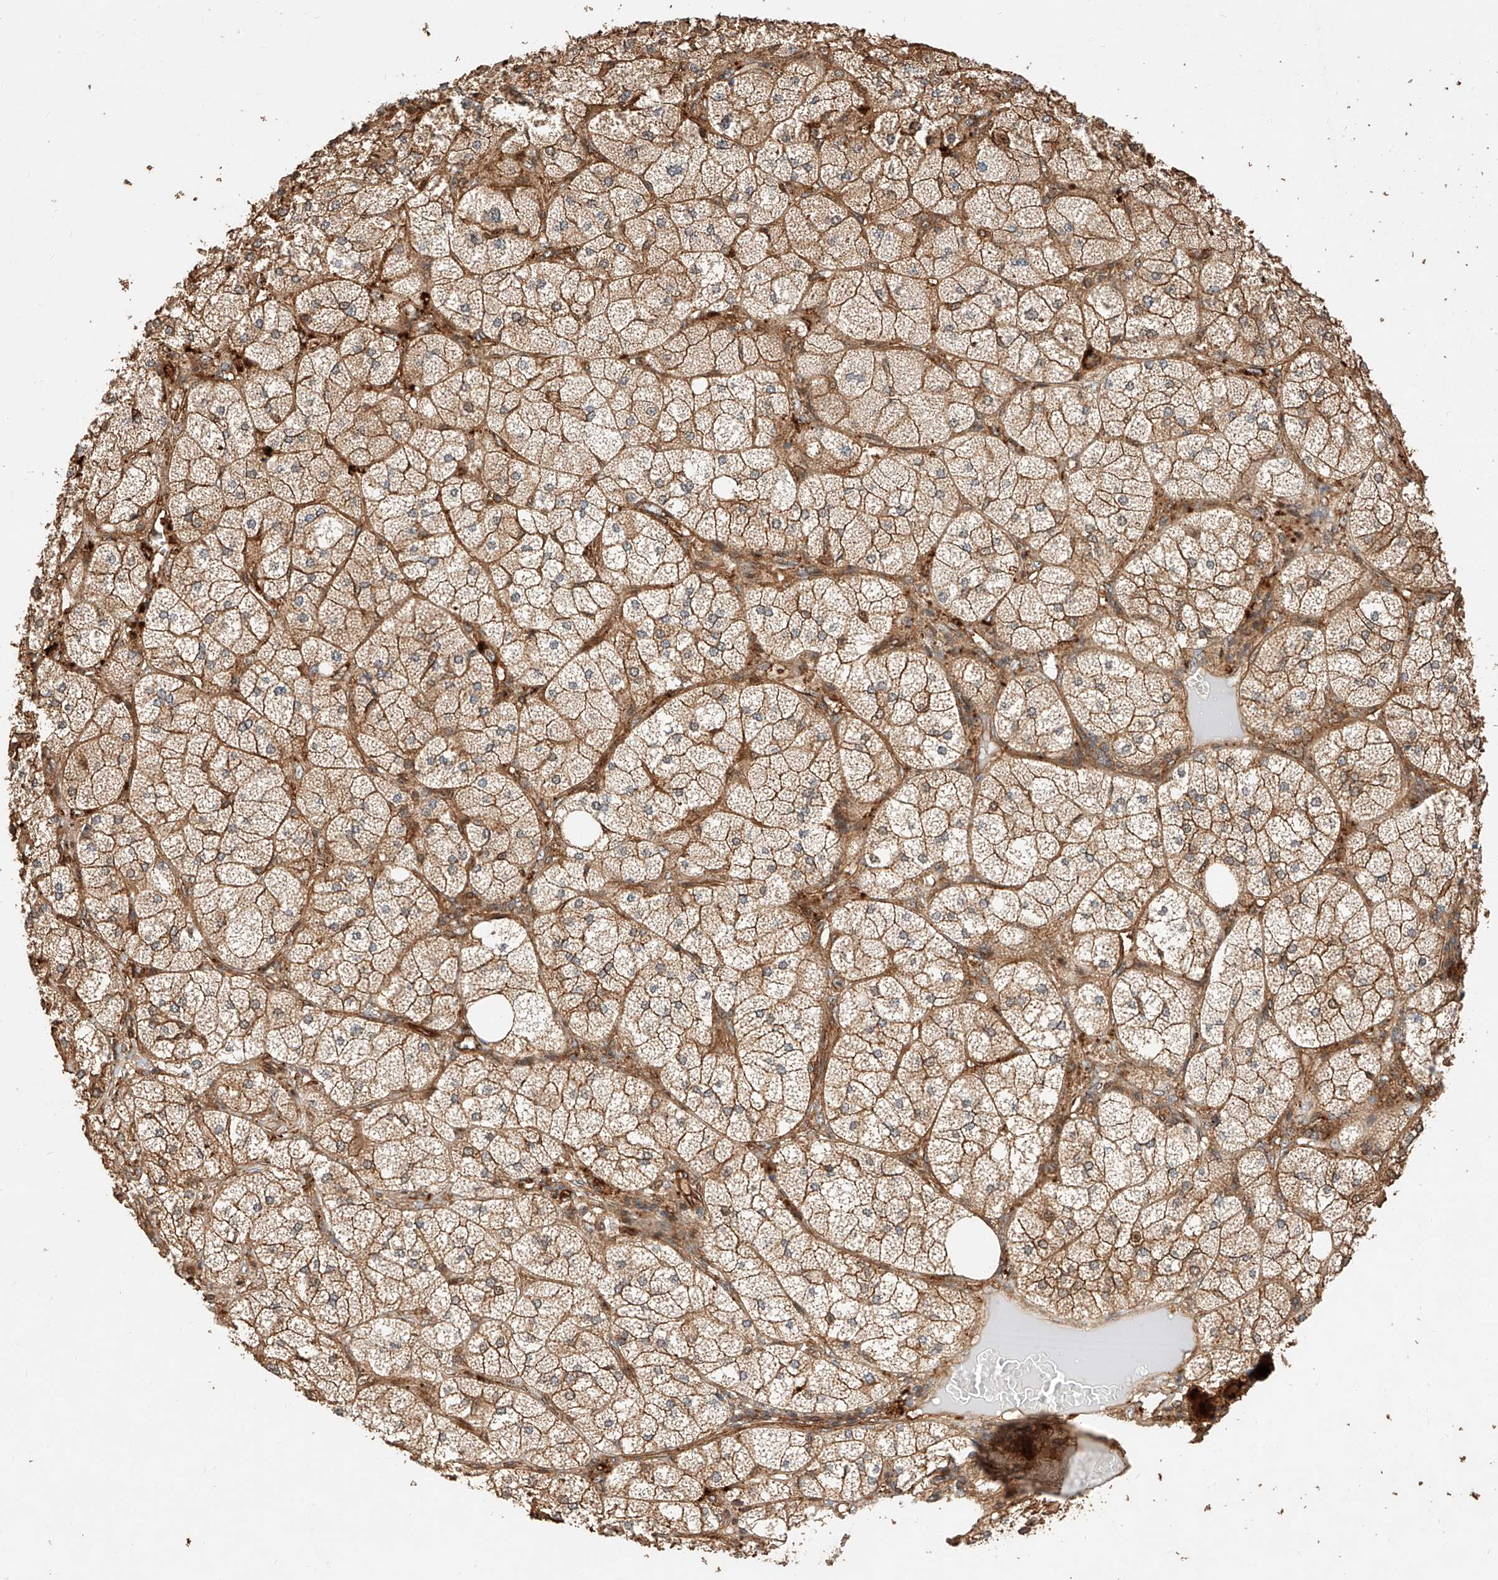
{"staining": {"intensity": "strong", "quantity": ">75%", "location": "cytoplasmic/membranous"}, "tissue": "adrenal gland", "cell_type": "Glandular cells", "image_type": "normal", "snomed": [{"axis": "morphology", "description": "Normal tissue, NOS"}, {"axis": "topography", "description": "Adrenal gland"}], "caption": "Brown immunohistochemical staining in unremarkable adrenal gland reveals strong cytoplasmic/membranous positivity in approximately >75% of glandular cells. The staining was performed using DAB (3,3'-diaminobenzidine), with brown indicating positive protein expression. Nuclei are stained blue with hematoxylin.", "gene": "GHDC", "patient": {"sex": "female", "age": 61}}